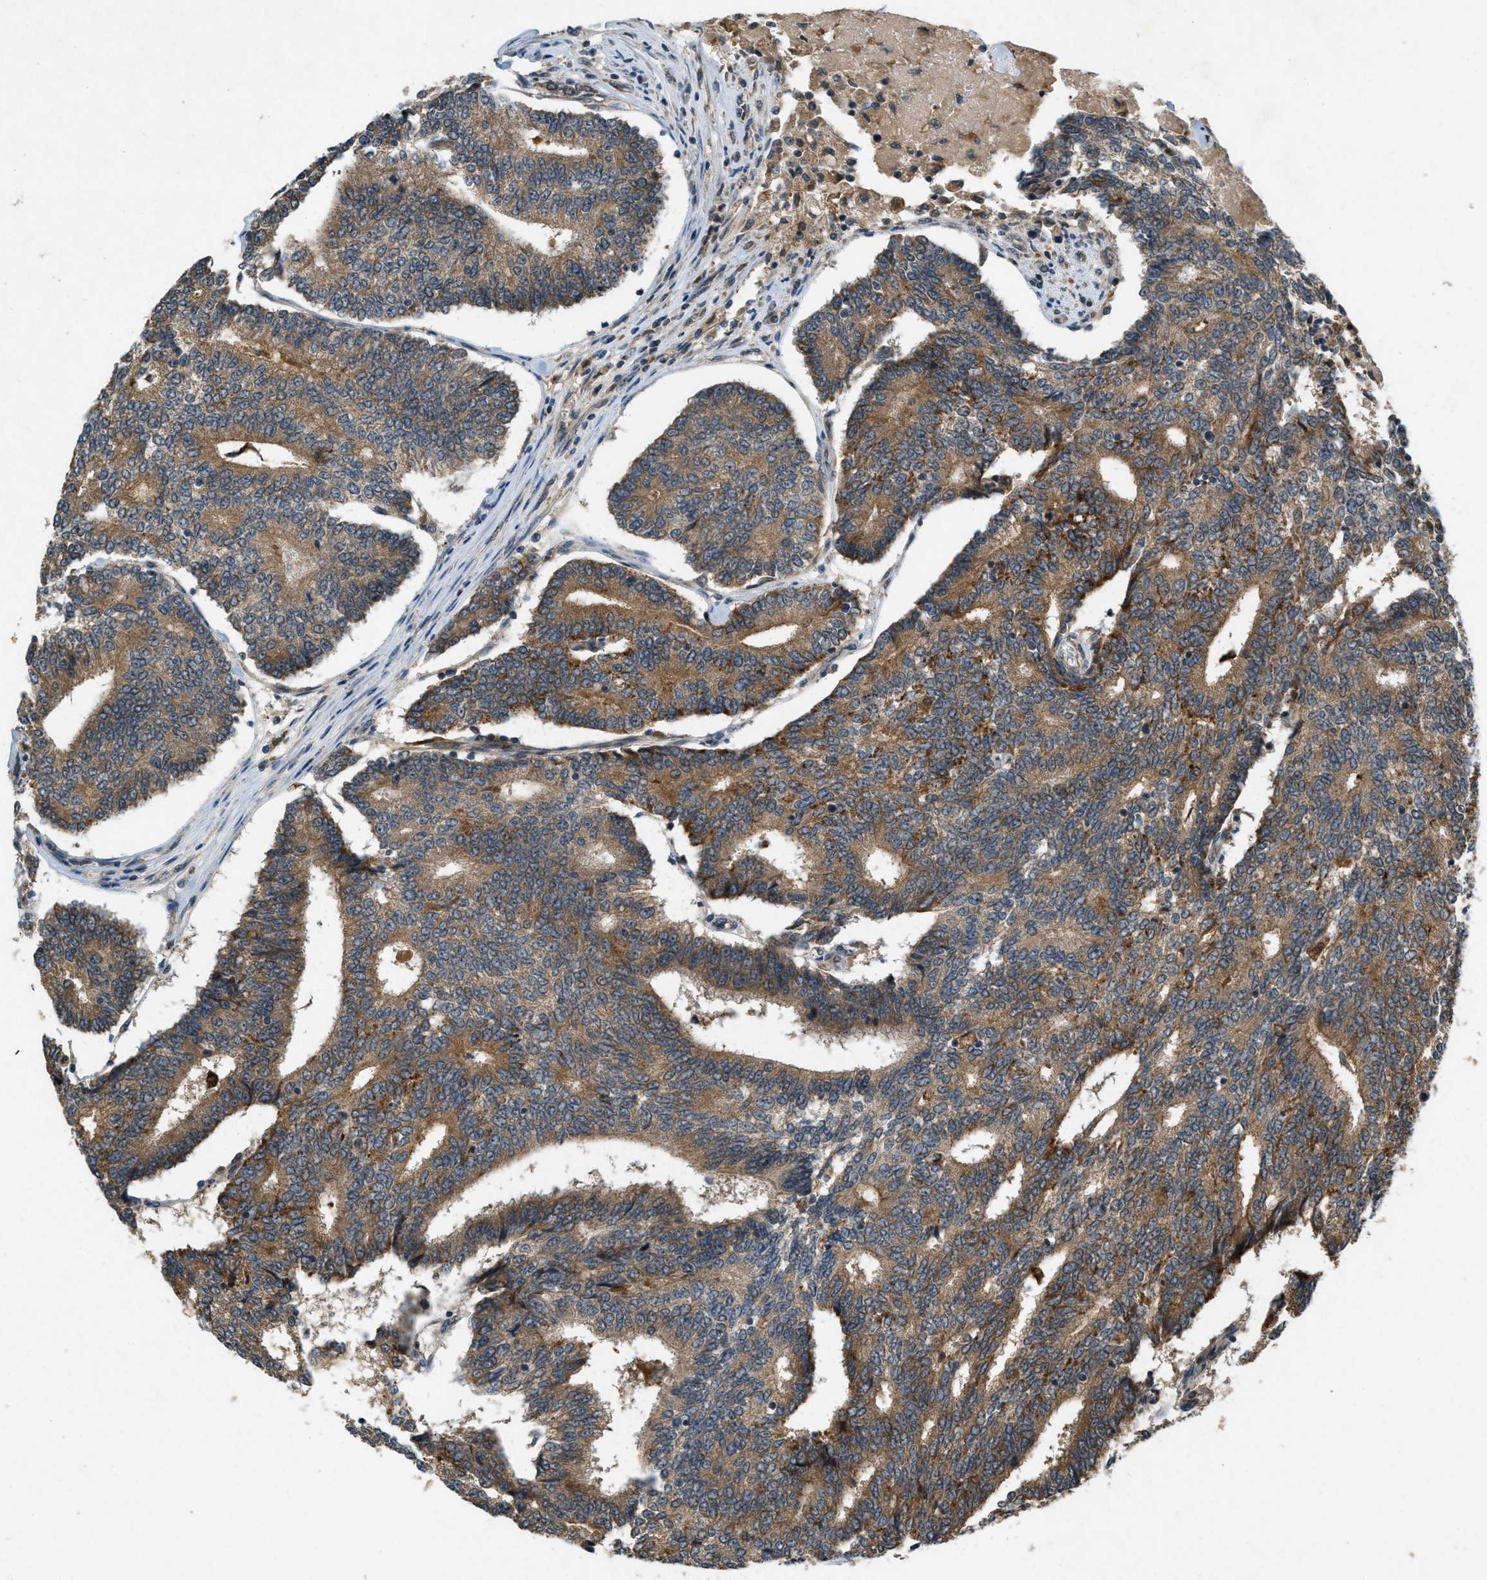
{"staining": {"intensity": "moderate", "quantity": ">75%", "location": "cytoplasmic/membranous"}, "tissue": "prostate cancer", "cell_type": "Tumor cells", "image_type": "cancer", "snomed": [{"axis": "morphology", "description": "Normal tissue, NOS"}, {"axis": "morphology", "description": "Adenocarcinoma, High grade"}, {"axis": "topography", "description": "Prostate"}, {"axis": "topography", "description": "Seminal veicle"}], "caption": "A high-resolution micrograph shows immunohistochemistry staining of adenocarcinoma (high-grade) (prostate), which shows moderate cytoplasmic/membranous positivity in approximately >75% of tumor cells.", "gene": "PPP1R15A", "patient": {"sex": "male", "age": 55}}